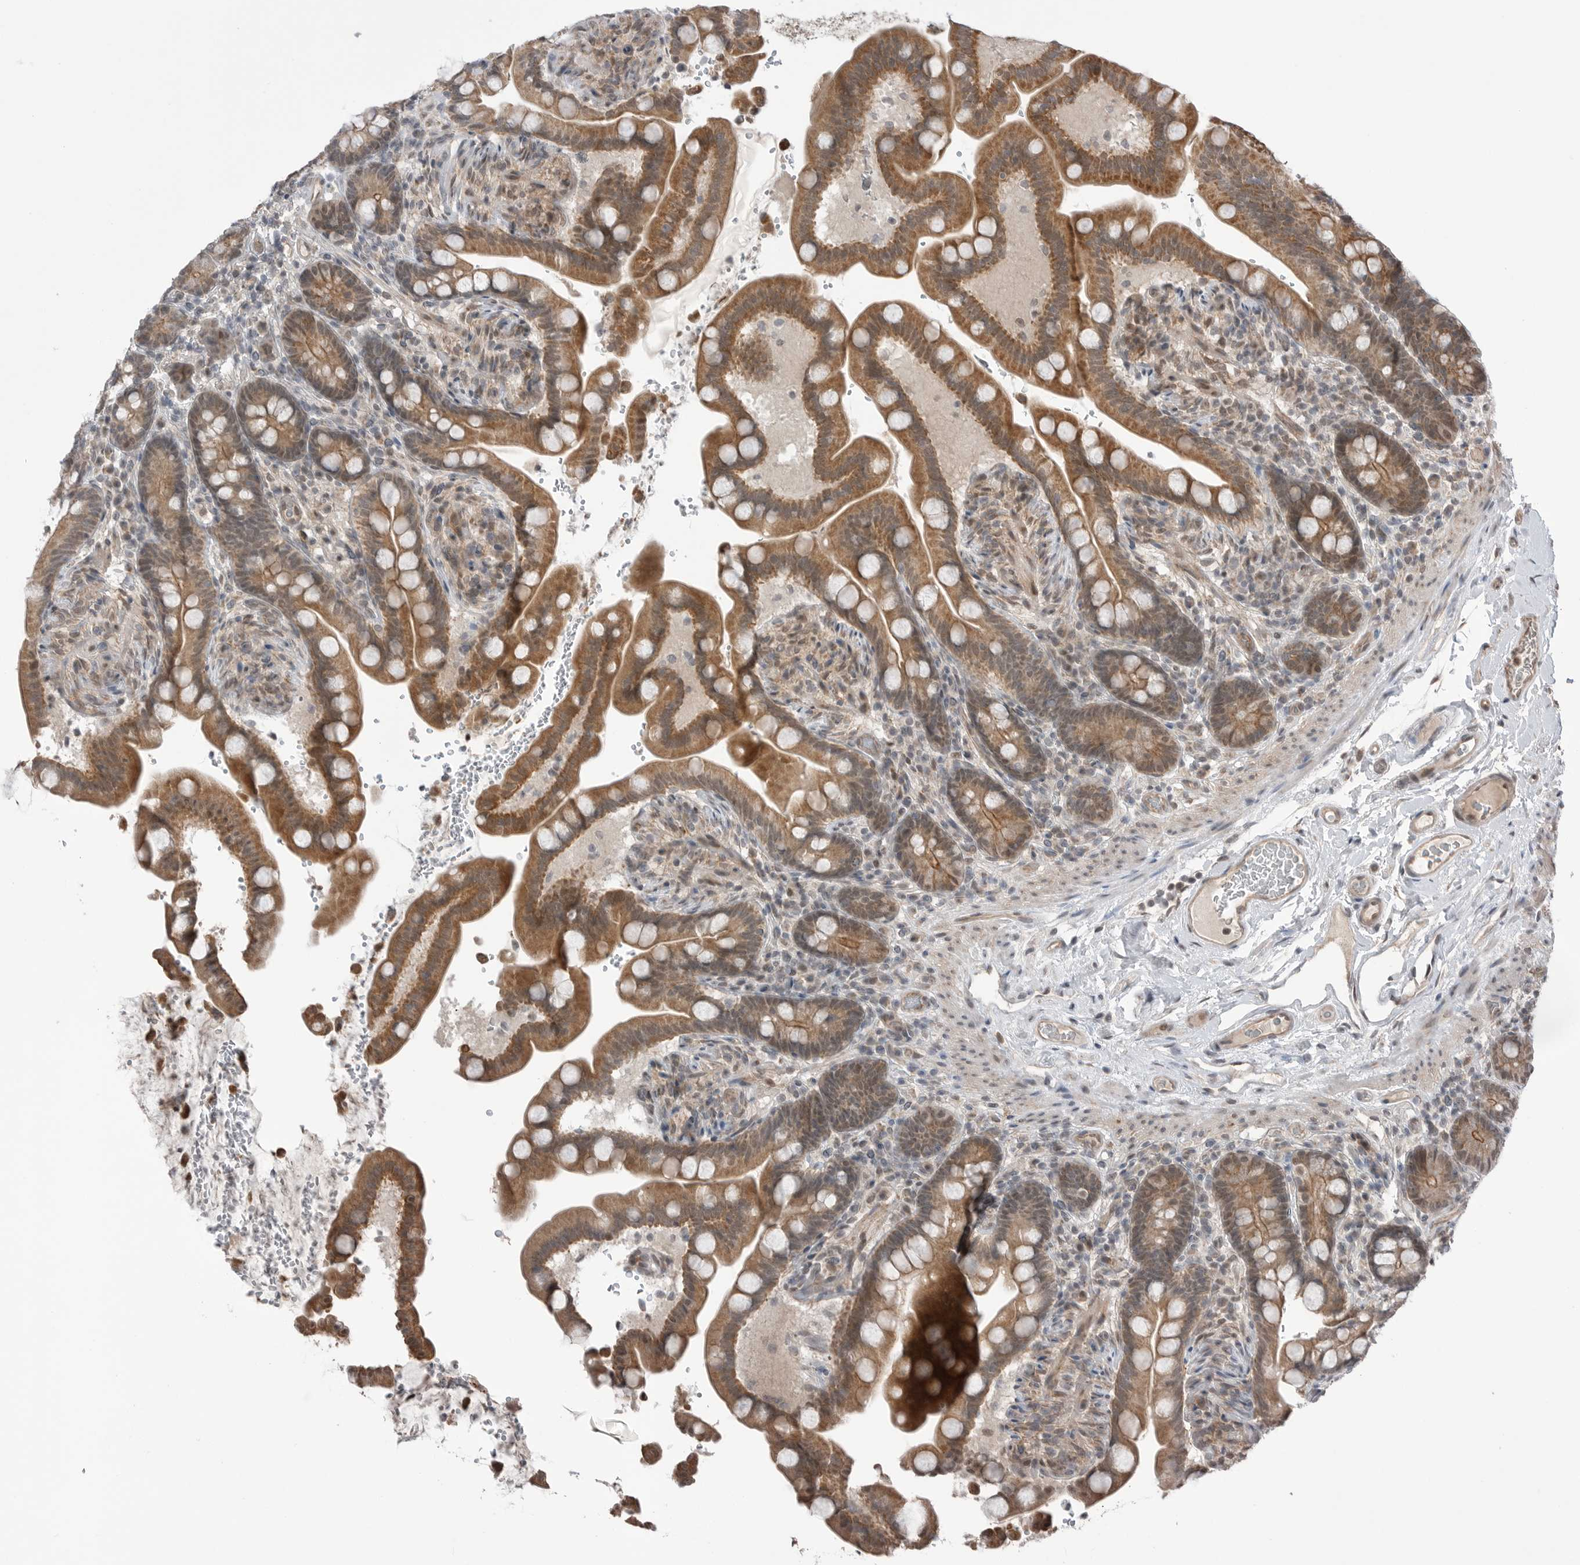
{"staining": {"intensity": "weak", "quantity": ">75%", "location": "cytoplasmic/membranous"}, "tissue": "colon", "cell_type": "Endothelial cells", "image_type": "normal", "snomed": [{"axis": "morphology", "description": "Normal tissue, NOS"}, {"axis": "topography", "description": "Smooth muscle"}, {"axis": "topography", "description": "Colon"}], "caption": "Colon stained for a protein (brown) reveals weak cytoplasmic/membranous positive expression in about >75% of endothelial cells.", "gene": "NTAQ1", "patient": {"sex": "male", "age": 73}}